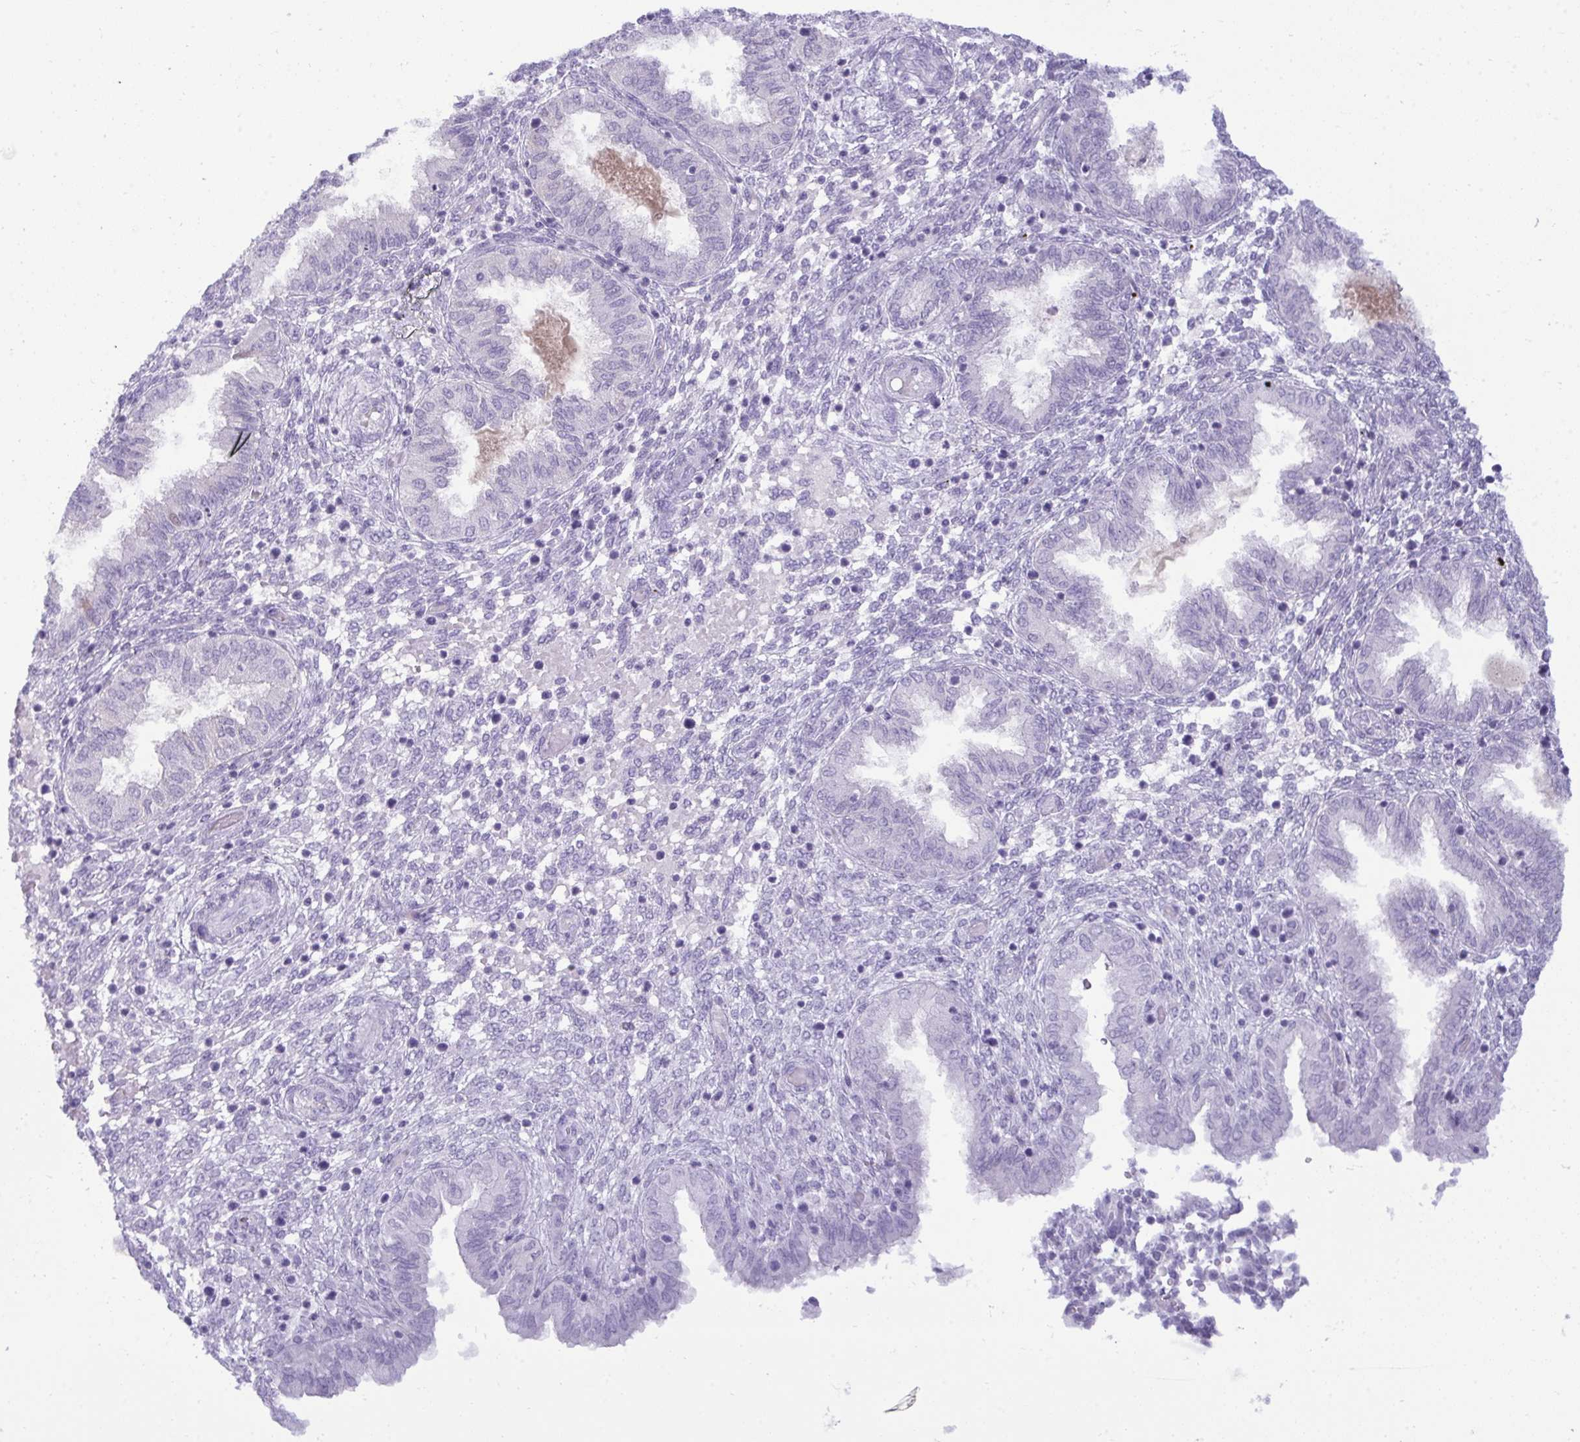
{"staining": {"intensity": "negative", "quantity": "none", "location": "none"}, "tissue": "endometrium", "cell_type": "Cells in endometrial stroma", "image_type": "normal", "snomed": [{"axis": "morphology", "description": "Normal tissue, NOS"}, {"axis": "topography", "description": "Endometrium"}], "caption": "Immunohistochemical staining of benign endometrium exhibits no significant positivity in cells in endometrial stroma.", "gene": "ANKRD60", "patient": {"sex": "female", "age": 33}}